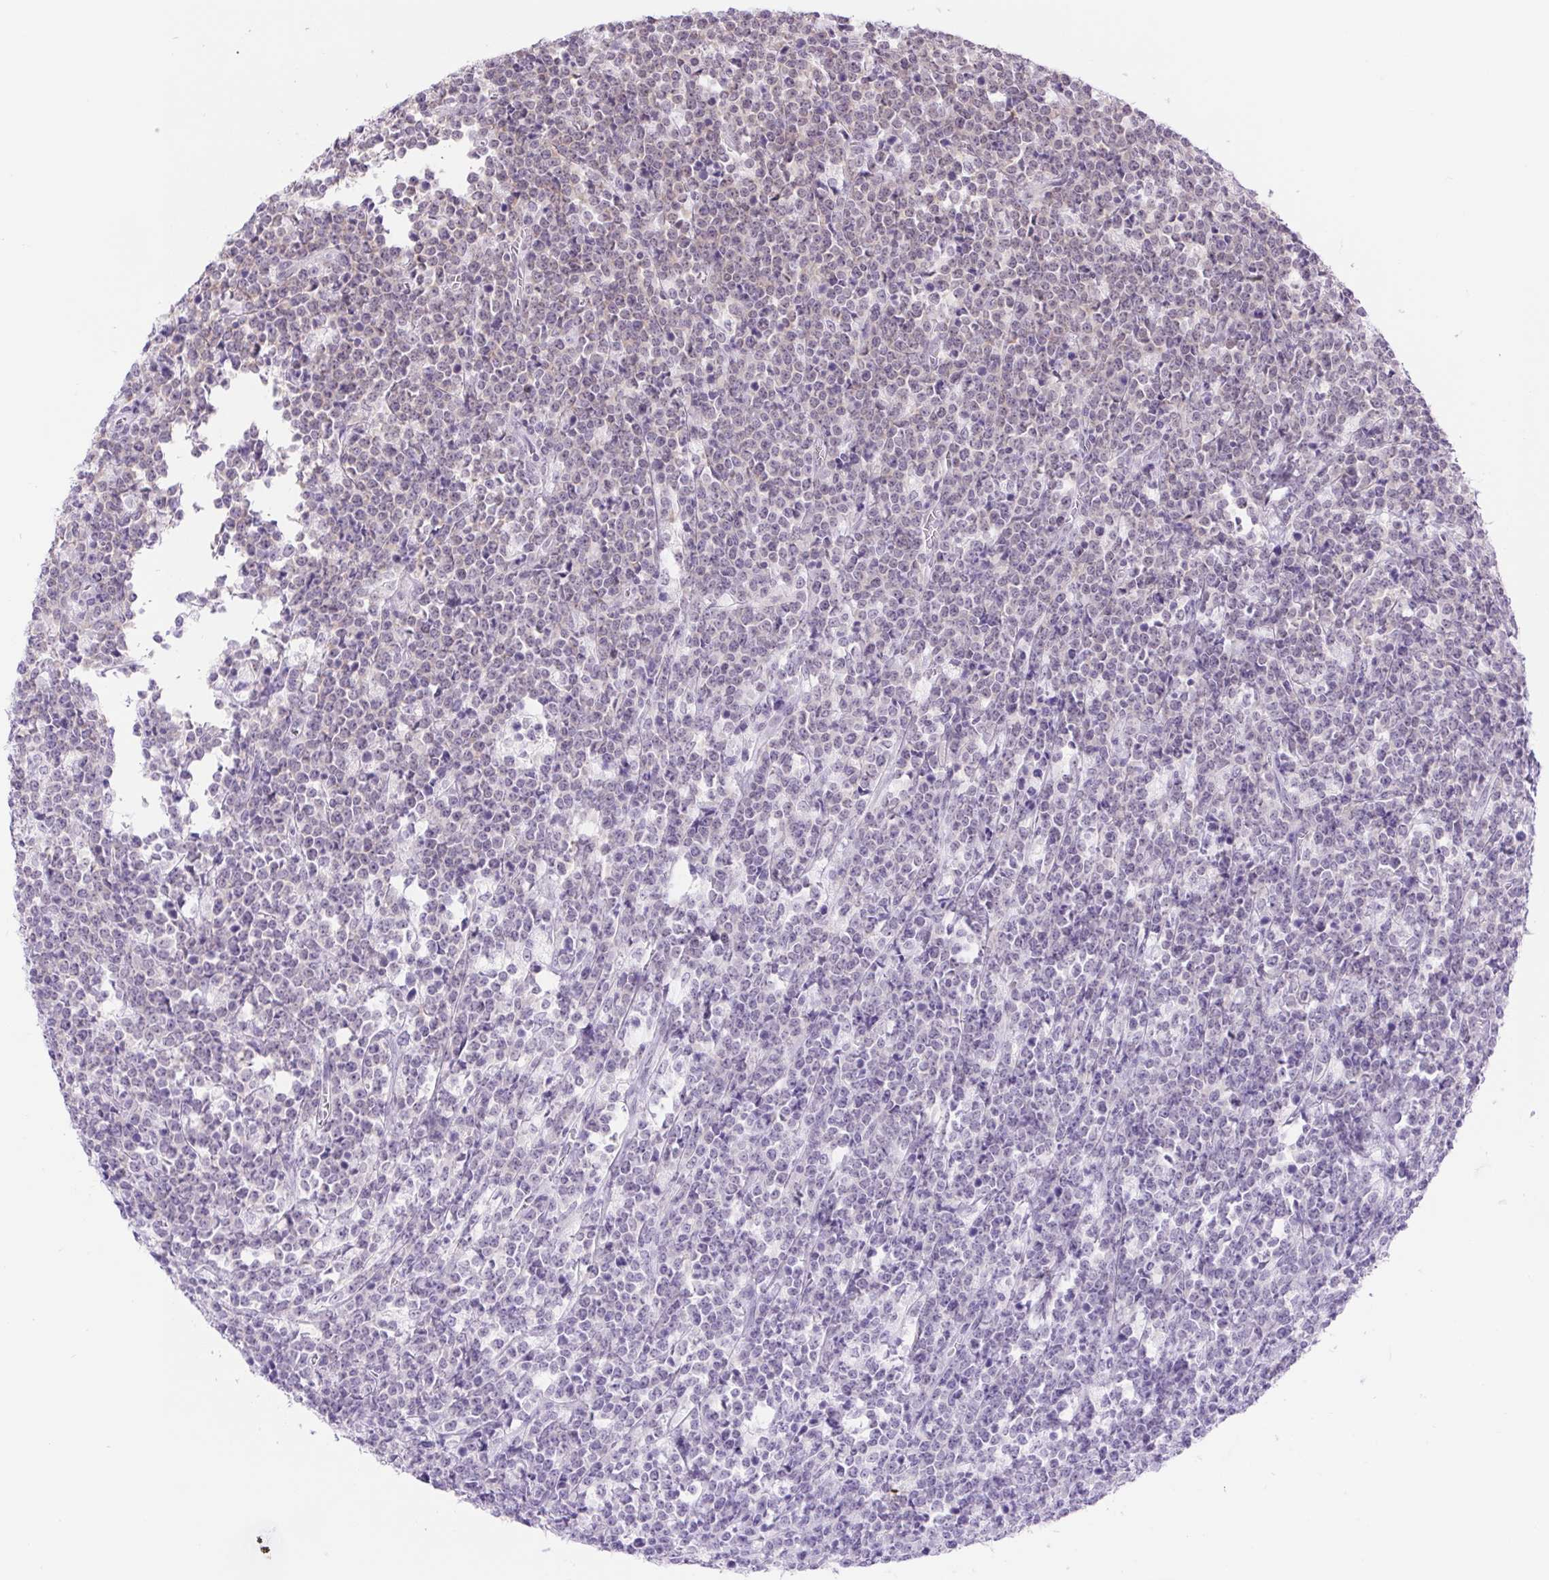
{"staining": {"intensity": "negative", "quantity": "none", "location": "none"}, "tissue": "lymphoma", "cell_type": "Tumor cells", "image_type": "cancer", "snomed": [{"axis": "morphology", "description": "Malignant lymphoma, non-Hodgkin's type, High grade"}, {"axis": "topography", "description": "Small intestine"}], "caption": "Lymphoma stained for a protein using immunohistochemistry demonstrates no positivity tumor cells.", "gene": "DDX17", "patient": {"sex": "female", "age": 56}}